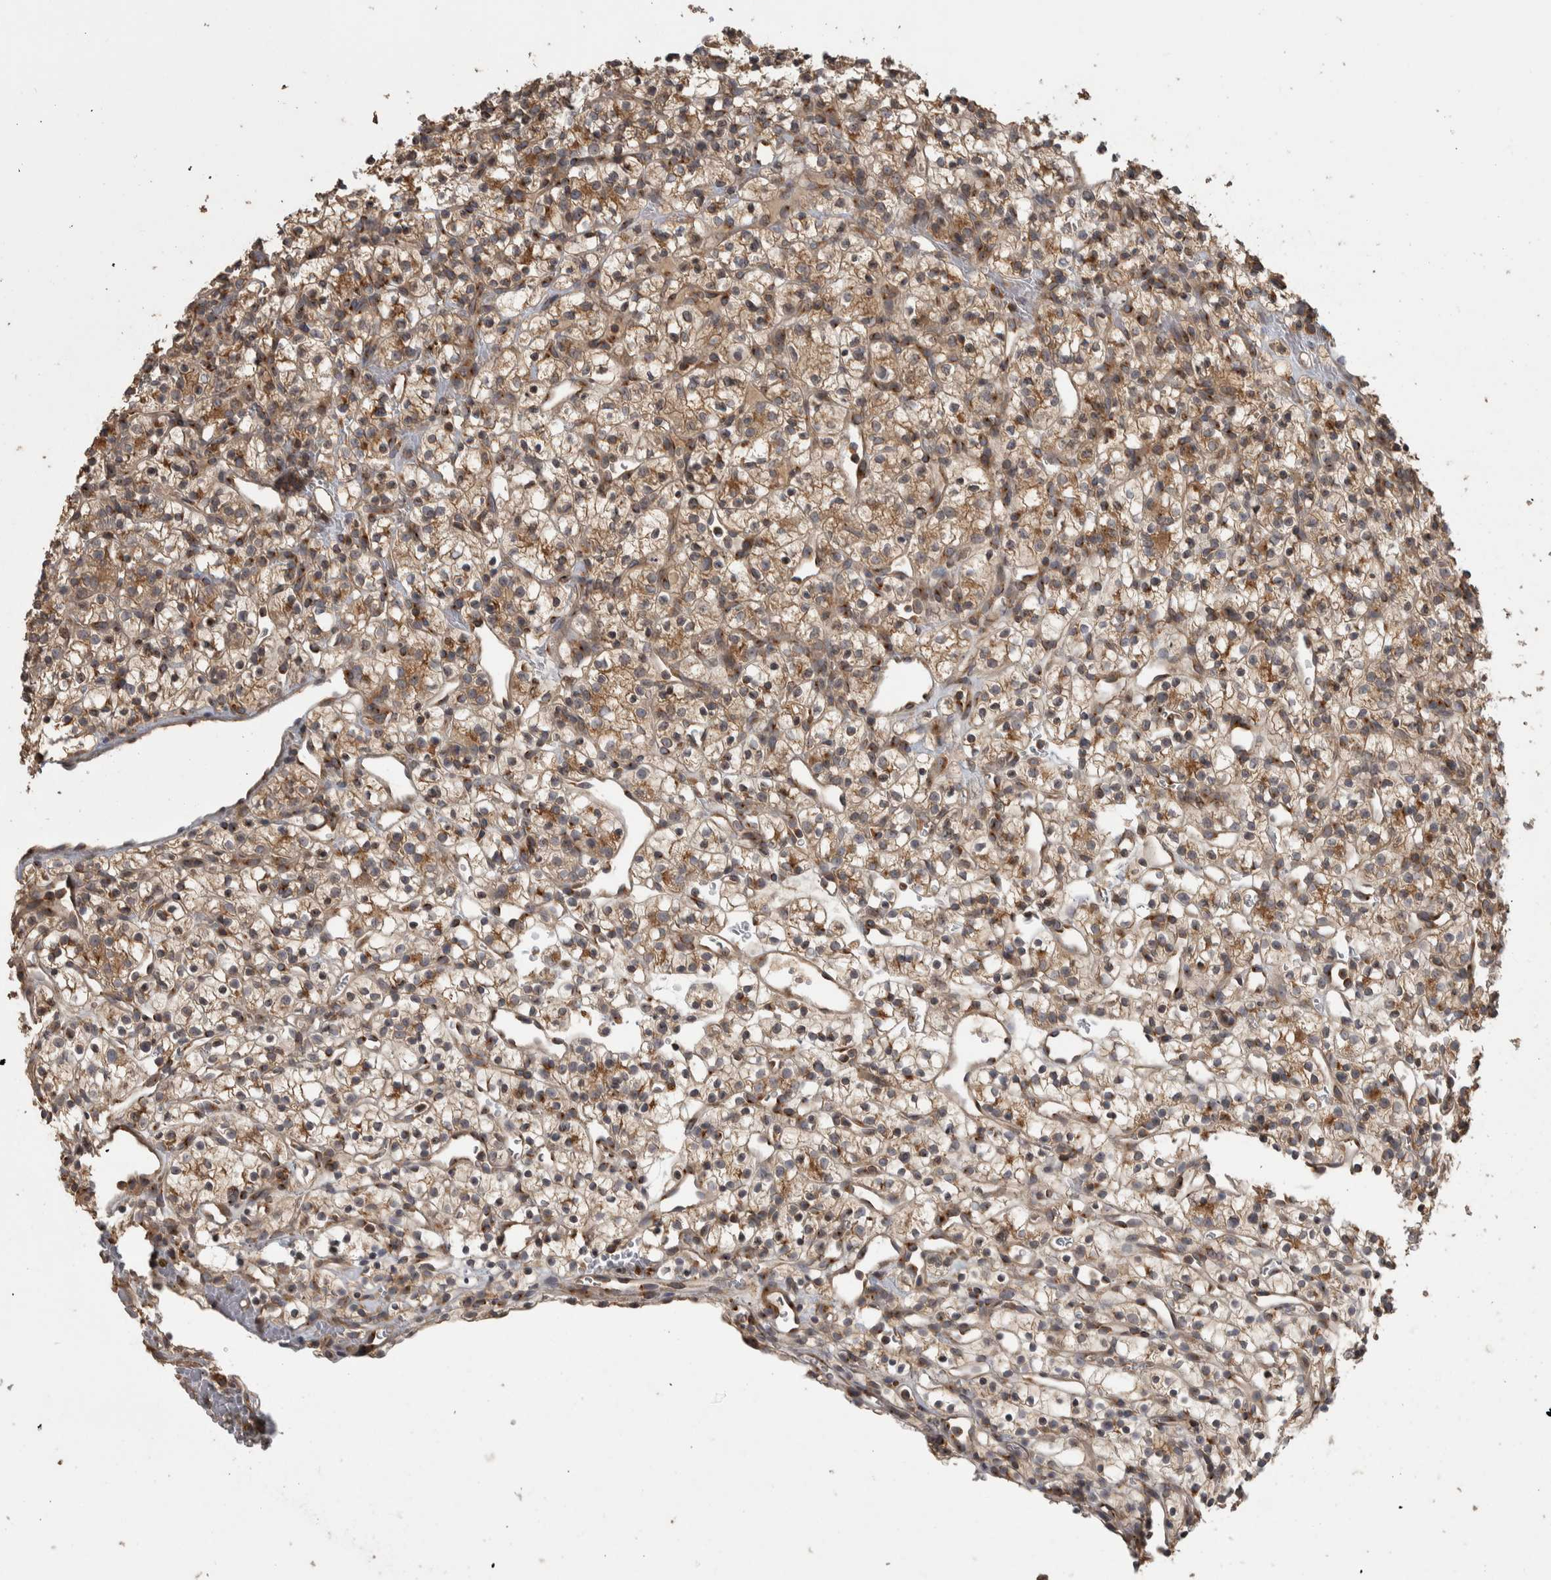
{"staining": {"intensity": "moderate", "quantity": ">75%", "location": "cytoplasmic/membranous"}, "tissue": "renal cancer", "cell_type": "Tumor cells", "image_type": "cancer", "snomed": [{"axis": "morphology", "description": "Adenocarcinoma, NOS"}, {"axis": "topography", "description": "Kidney"}], "caption": "IHC histopathology image of human renal cancer stained for a protein (brown), which reveals medium levels of moderate cytoplasmic/membranous expression in about >75% of tumor cells.", "gene": "IFRD1", "patient": {"sex": "female", "age": 57}}